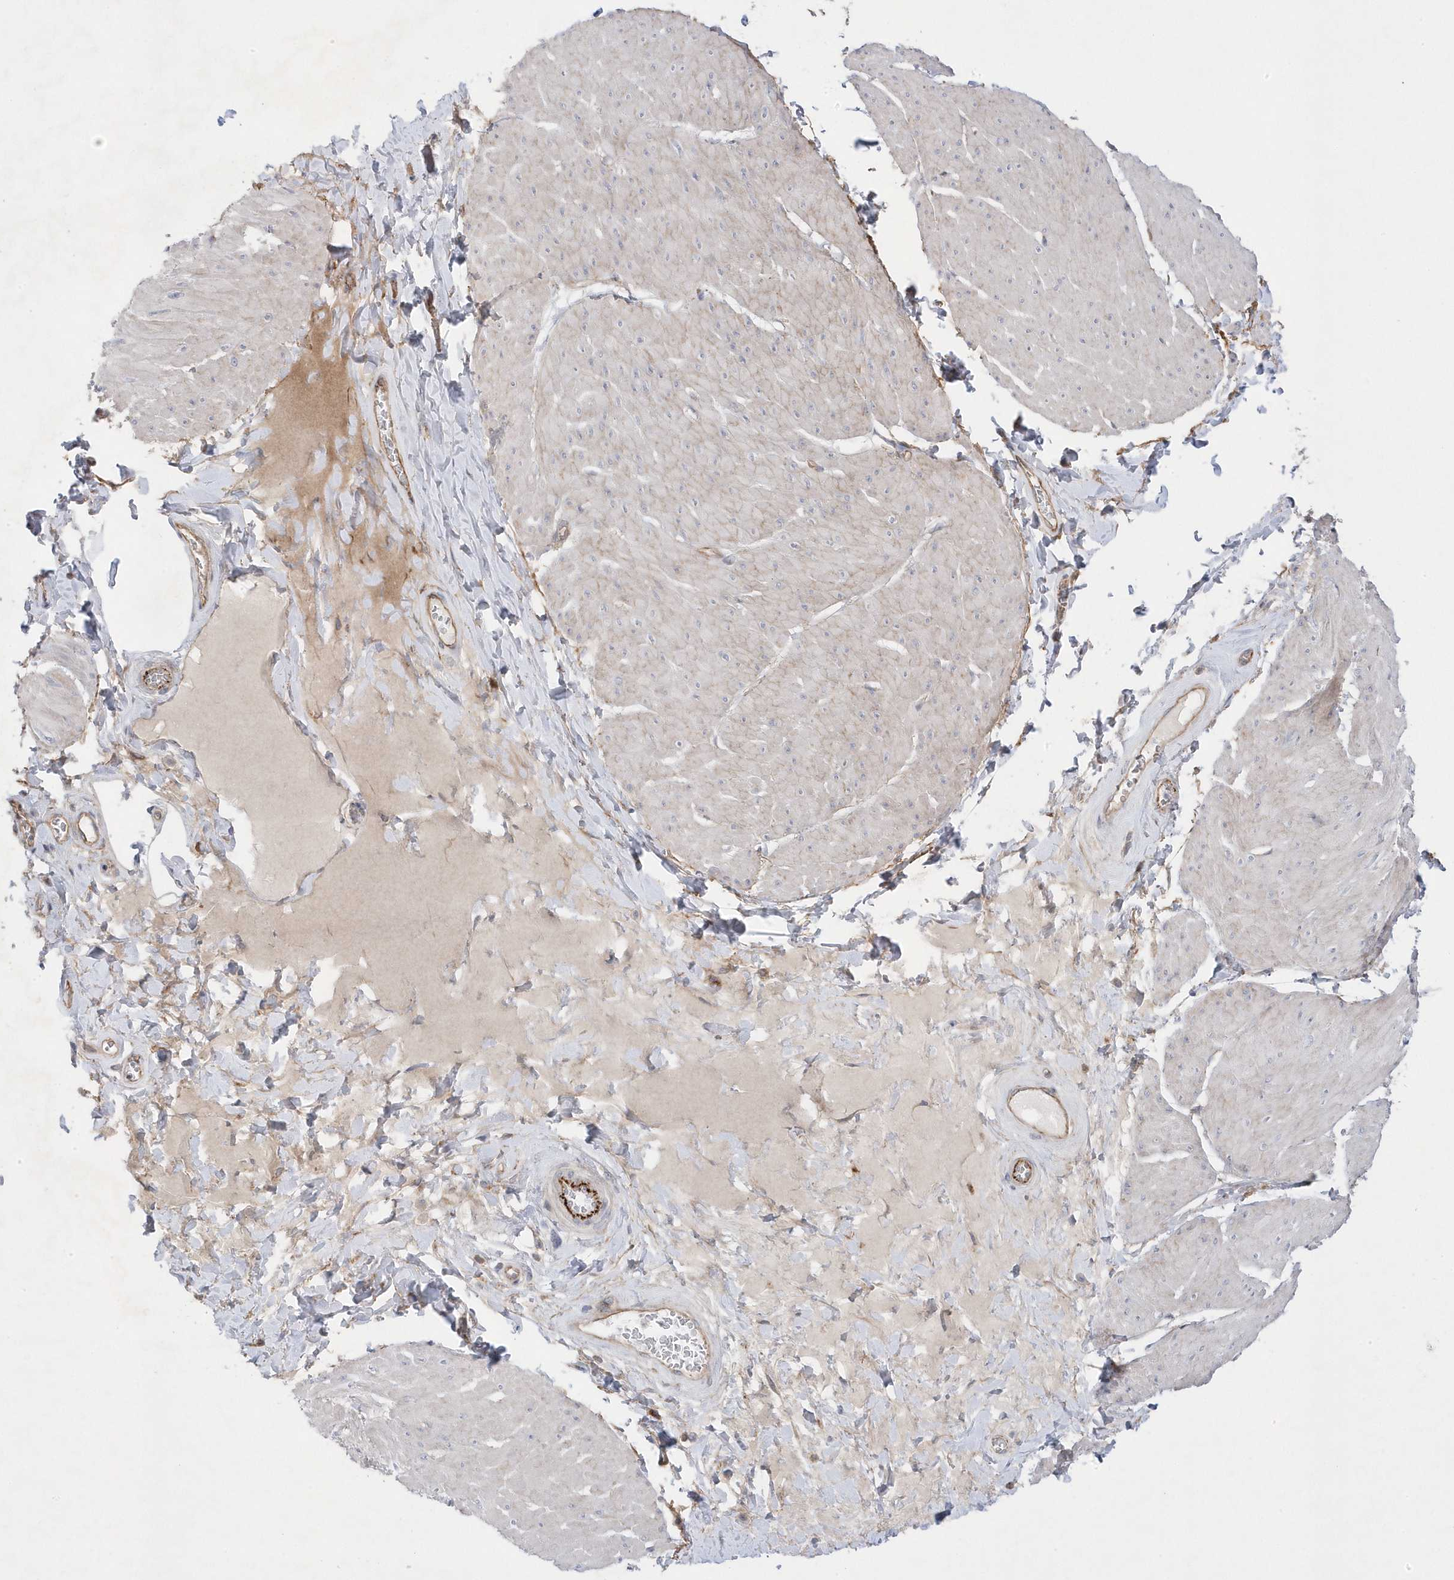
{"staining": {"intensity": "weak", "quantity": "<25%", "location": "cytoplasmic/membranous"}, "tissue": "smooth muscle", "cell_type": "Smooth muscle cells", "image_type": "normal", "snomed": [{"axis": "morphology", "description": "Urothelial carcinoma, High grade"}, {"axis": "topography", "description": "Urinary bladder"}], "caption": "This micrograph is of normal smooth muscle stained with immunohistochemistry to label a protein in brown with the nuclei are counter-stained blue. There is no positivity in smooth muscle cells.", "gene": "ANAPC1", "patient": {"sex": "male", "age": 46}}